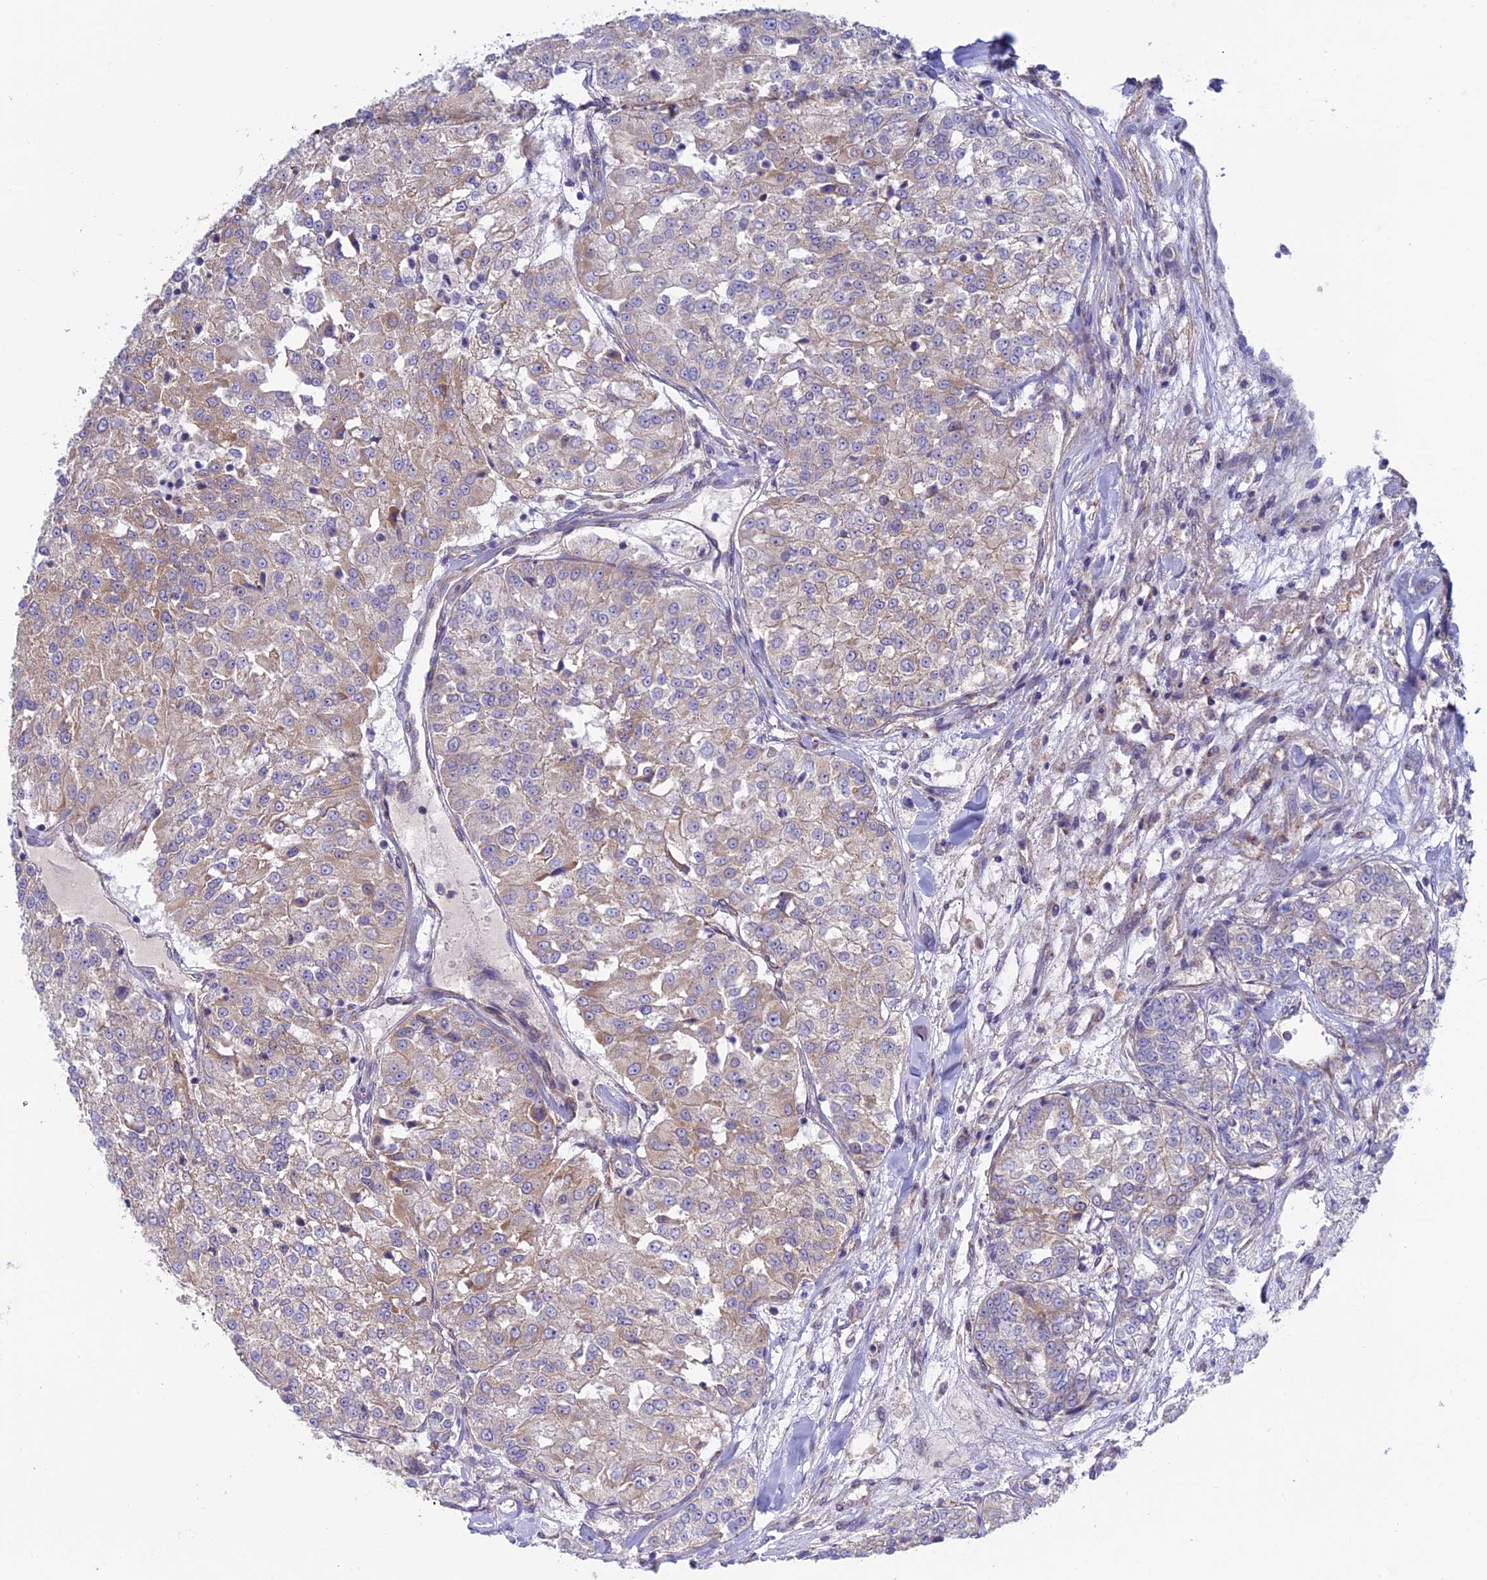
{"staining": {"intensity": "weak", "quantity": "25%-75%", "location": "cytoplasmic/membranous"}, "tissue": "renal cancer", "cell_type": "Tumor cells", "image_type": "cancer", "snomed": [{"axis": "morphology", "description": "Adenocarcinoma, NOS"}, {"axis": "topography", "description": "Kidney"}], "caption": "High-magnification brightfield microscopy of renal cancer (adenocarcinoma) stained with DAB (brown) and counterstained with hematoxylin (blue). tumor cells exhibit weak cytoplasmic/membranous positivity is present in about25%-75% of cells.", "gene": "ETFDH", "patient": {"sex": "female", "age": 63}}